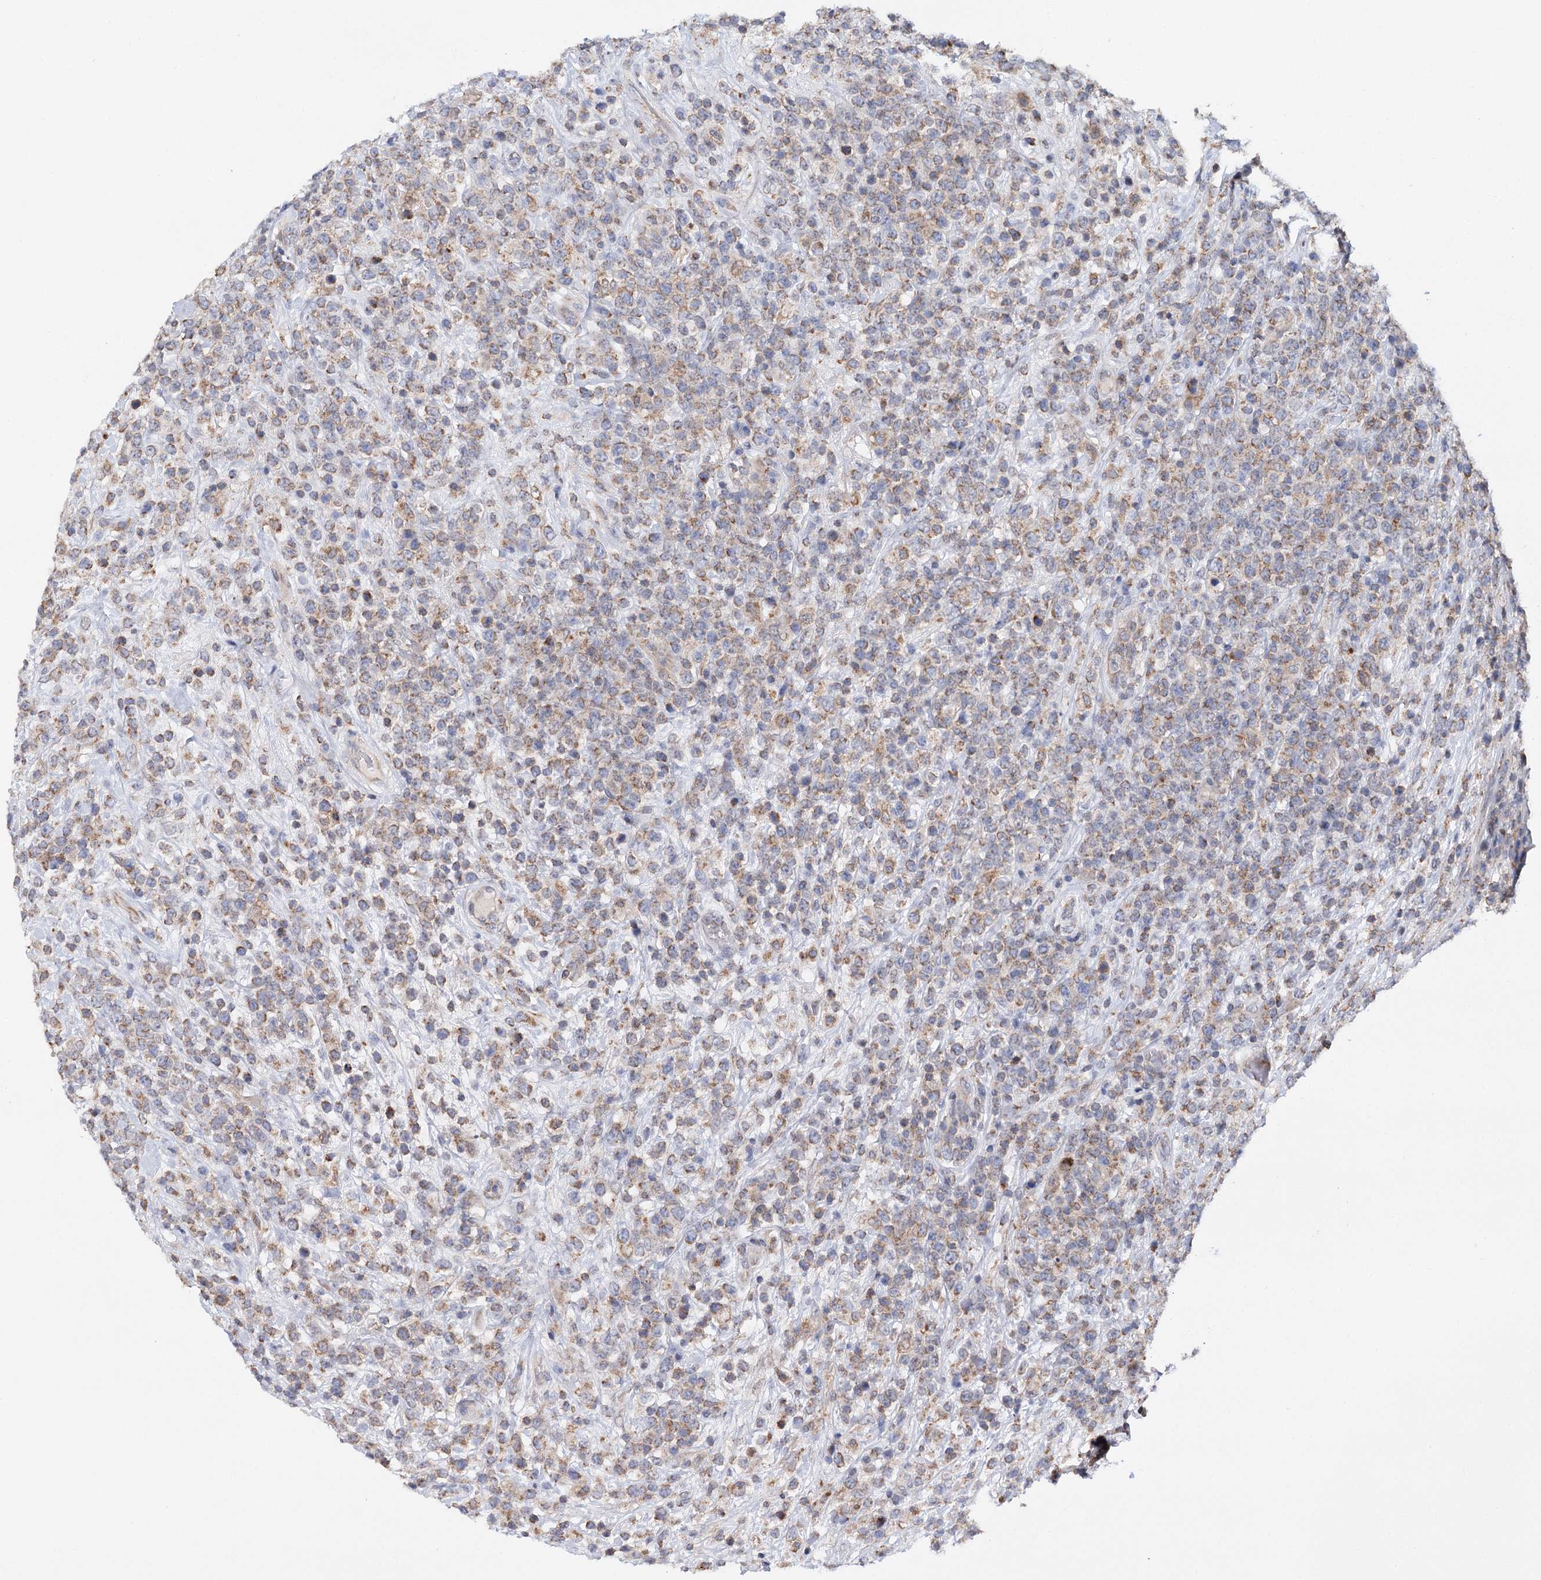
{"staining": {"intensity": "weak", "quantity": ">75%", "location": "cytoplasmic/membranous"}, "tissue": "lymphoma", "cell_type": "Tumor cells", "image_type": "cancer", "snomed": [{"axis": "morphology", "description": "Malignant lymphoma, non-Hodgkin's type, High grade"}, {"axis": "topography", "description": "Colon"}], "caption": "Immunohistochemistry (IHC) of malignant lymphoma, non-Hodgkin's type (high-grade) shows low levels of weak cytoplasmic/membranous positivity in approximately >75% of tumor cells. (Stains: DAB (3,3'-diaminobenzidine) in brown, nuclei in blue, Microscopy: brightfield microscopy at high magnification).", "gene": "CFAP46", "patient": {"sex": "female", "age": 53}}